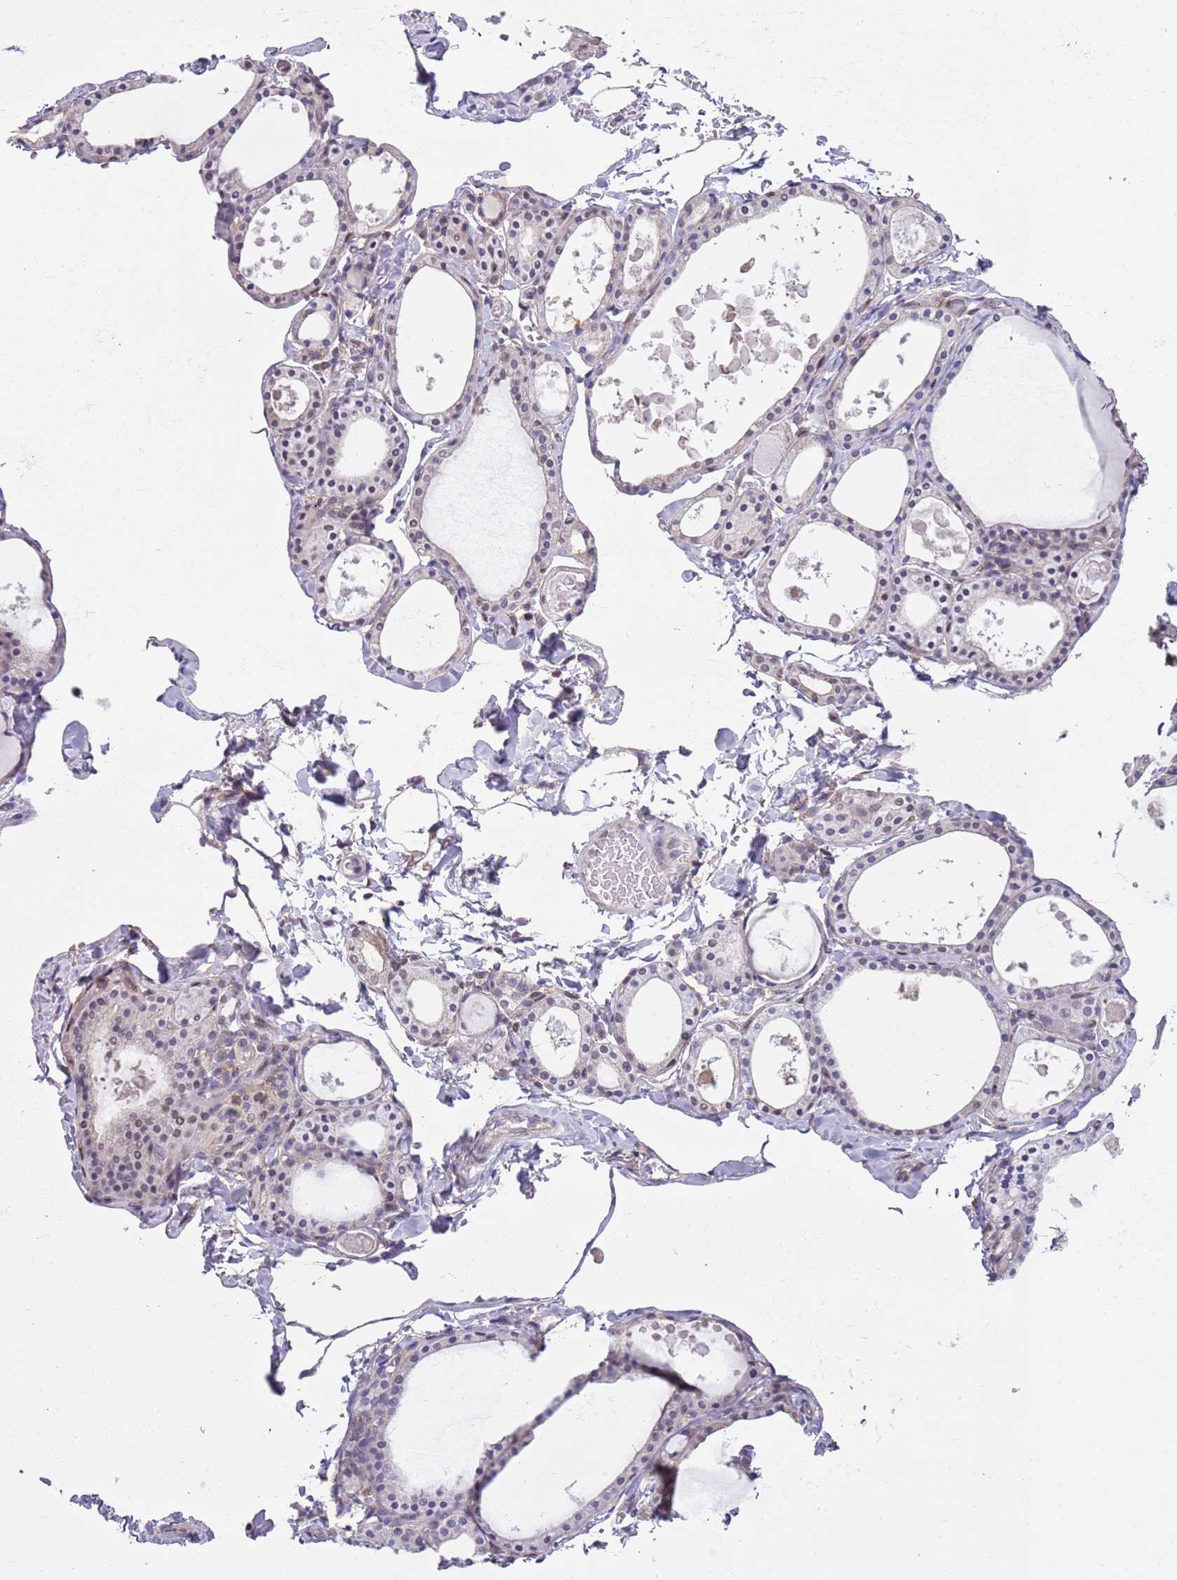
{"staining": {"intensity": "weak", "quantity": "25%-75%", "location": "cytoplasmic/membranous"}, "tissue": "thyroid gland", "cell_type": "Glandular cells", "image_type": "normal", "snomed": [{"axis": "morphology", "description": "Normal tissue, NOS"}, {"axis": "topography", "description": "Thyroid gland"}], "caption": "DAB (3,3'-diaminobenzidine) immunohistochemical staining of unremarkable thyroid gland exhibits weak cytoplasmic/membranous protein staining in approximately 25%-75% of glandular cells. The staining was performed using DAB (3,3'-diaminobenzidine) to visualize the protein expression in brown, while the nuclei were stained in blue with hematoxylin (Magnification: 20x).", "gene": "CAPN9", "patient": {"sex": "male", "age": 56}}